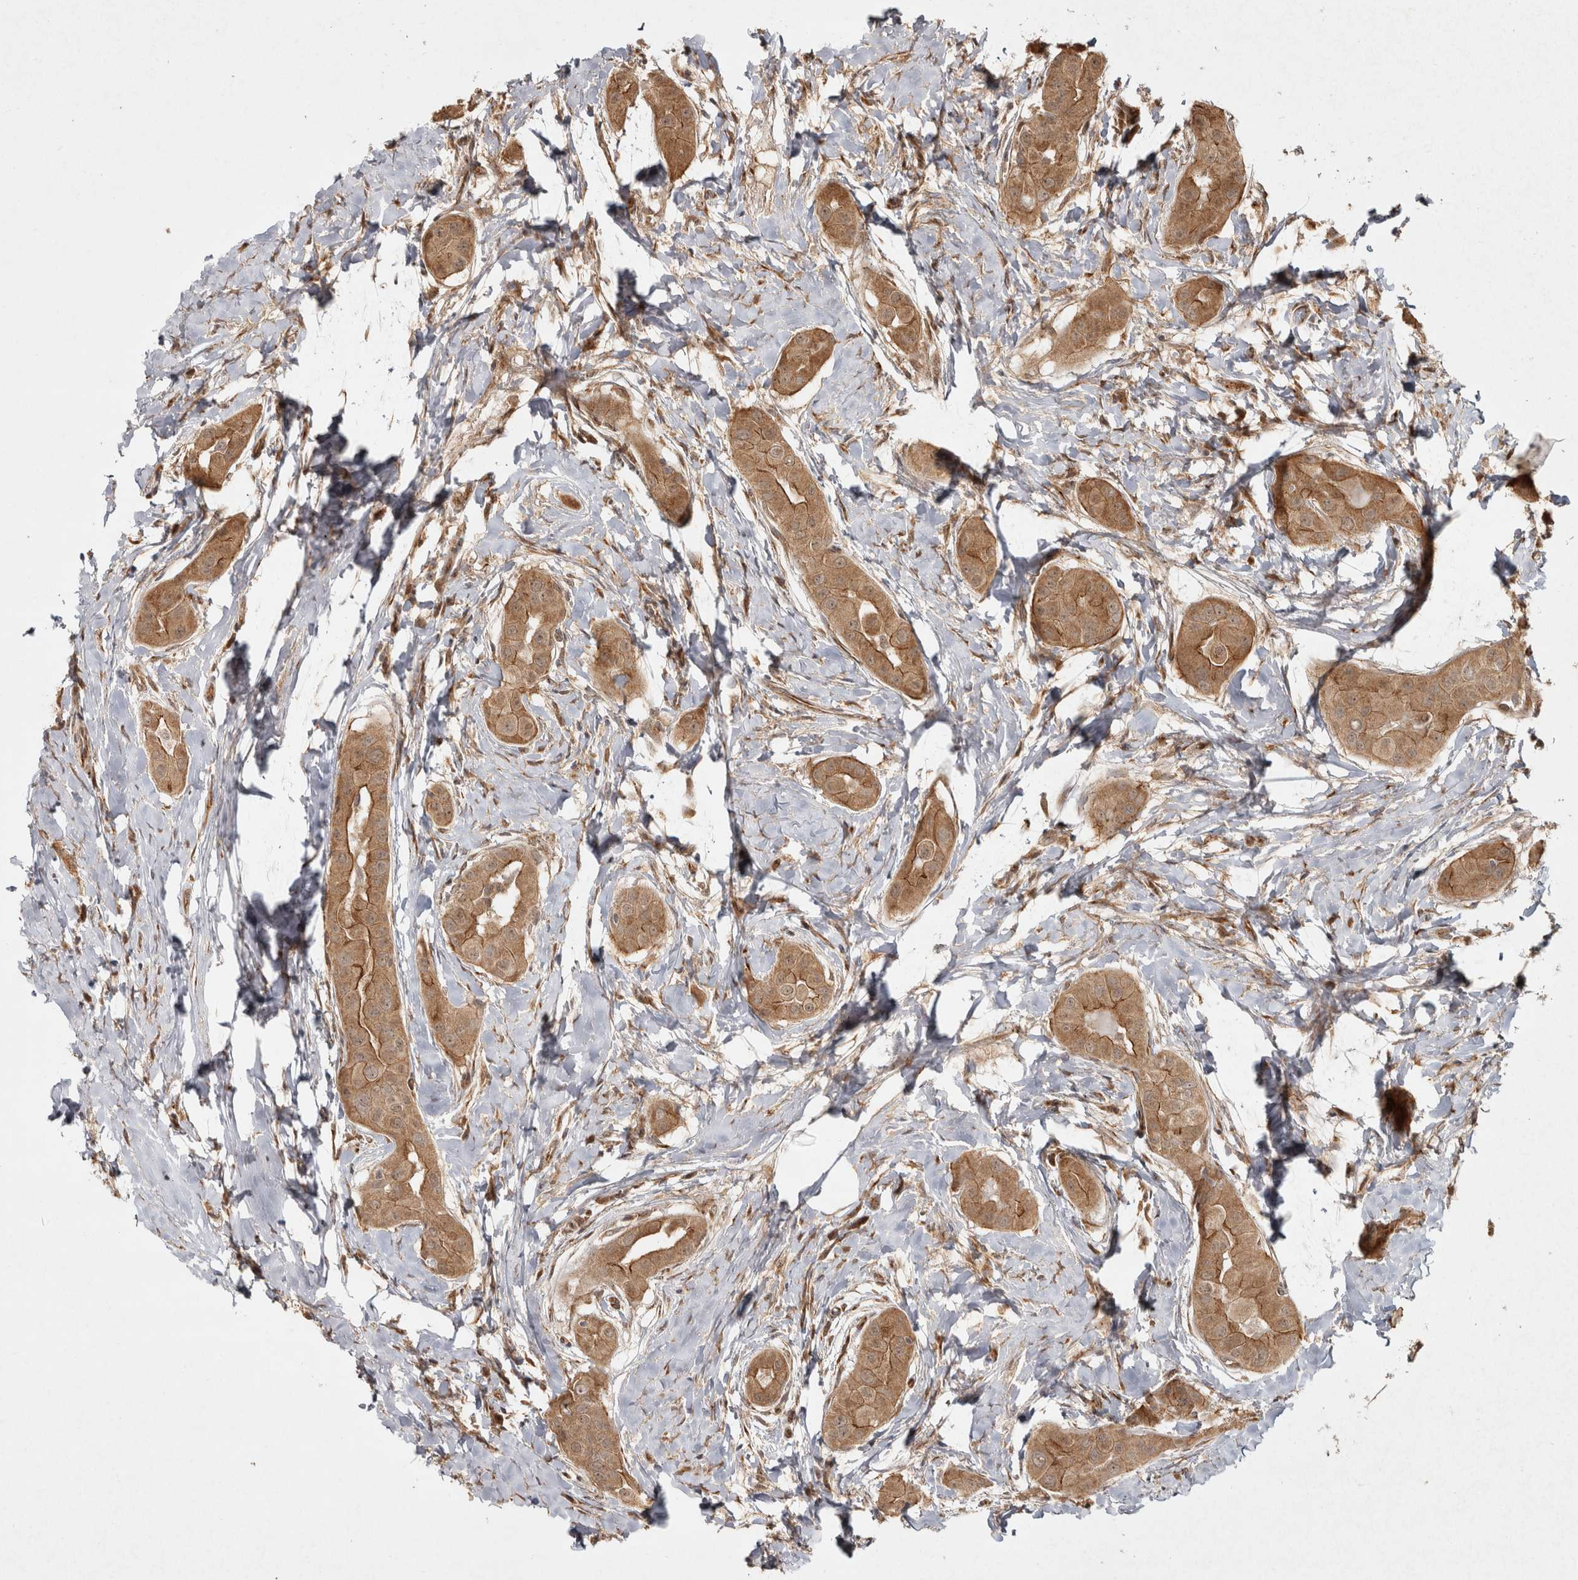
{"staining": {"intensity": "moderate", "quantity": ">75%", "location": "cytoplasmic/membranous"}, "tissue": "thyroid cancer", "cell_type": "Tumor cells", "image_type": "cancer", "snomed": [{"axis": "morphology", "description": "Papillary adenocarcinoma, NOS"}, {"axis": "topography", "description": "Thyroid gland"}], "caption": "Immunohistochemistry photomicrograph of human thyroid cancer (papillary adenocarcinoma) stained for a protein (brown), which shows medium levels of moderate cytoplasmic/membranous positivity in approximately >75% of tumor cells.", "gene": "CAMSAP2", "patient": {"sex": "male", "age": 33}}